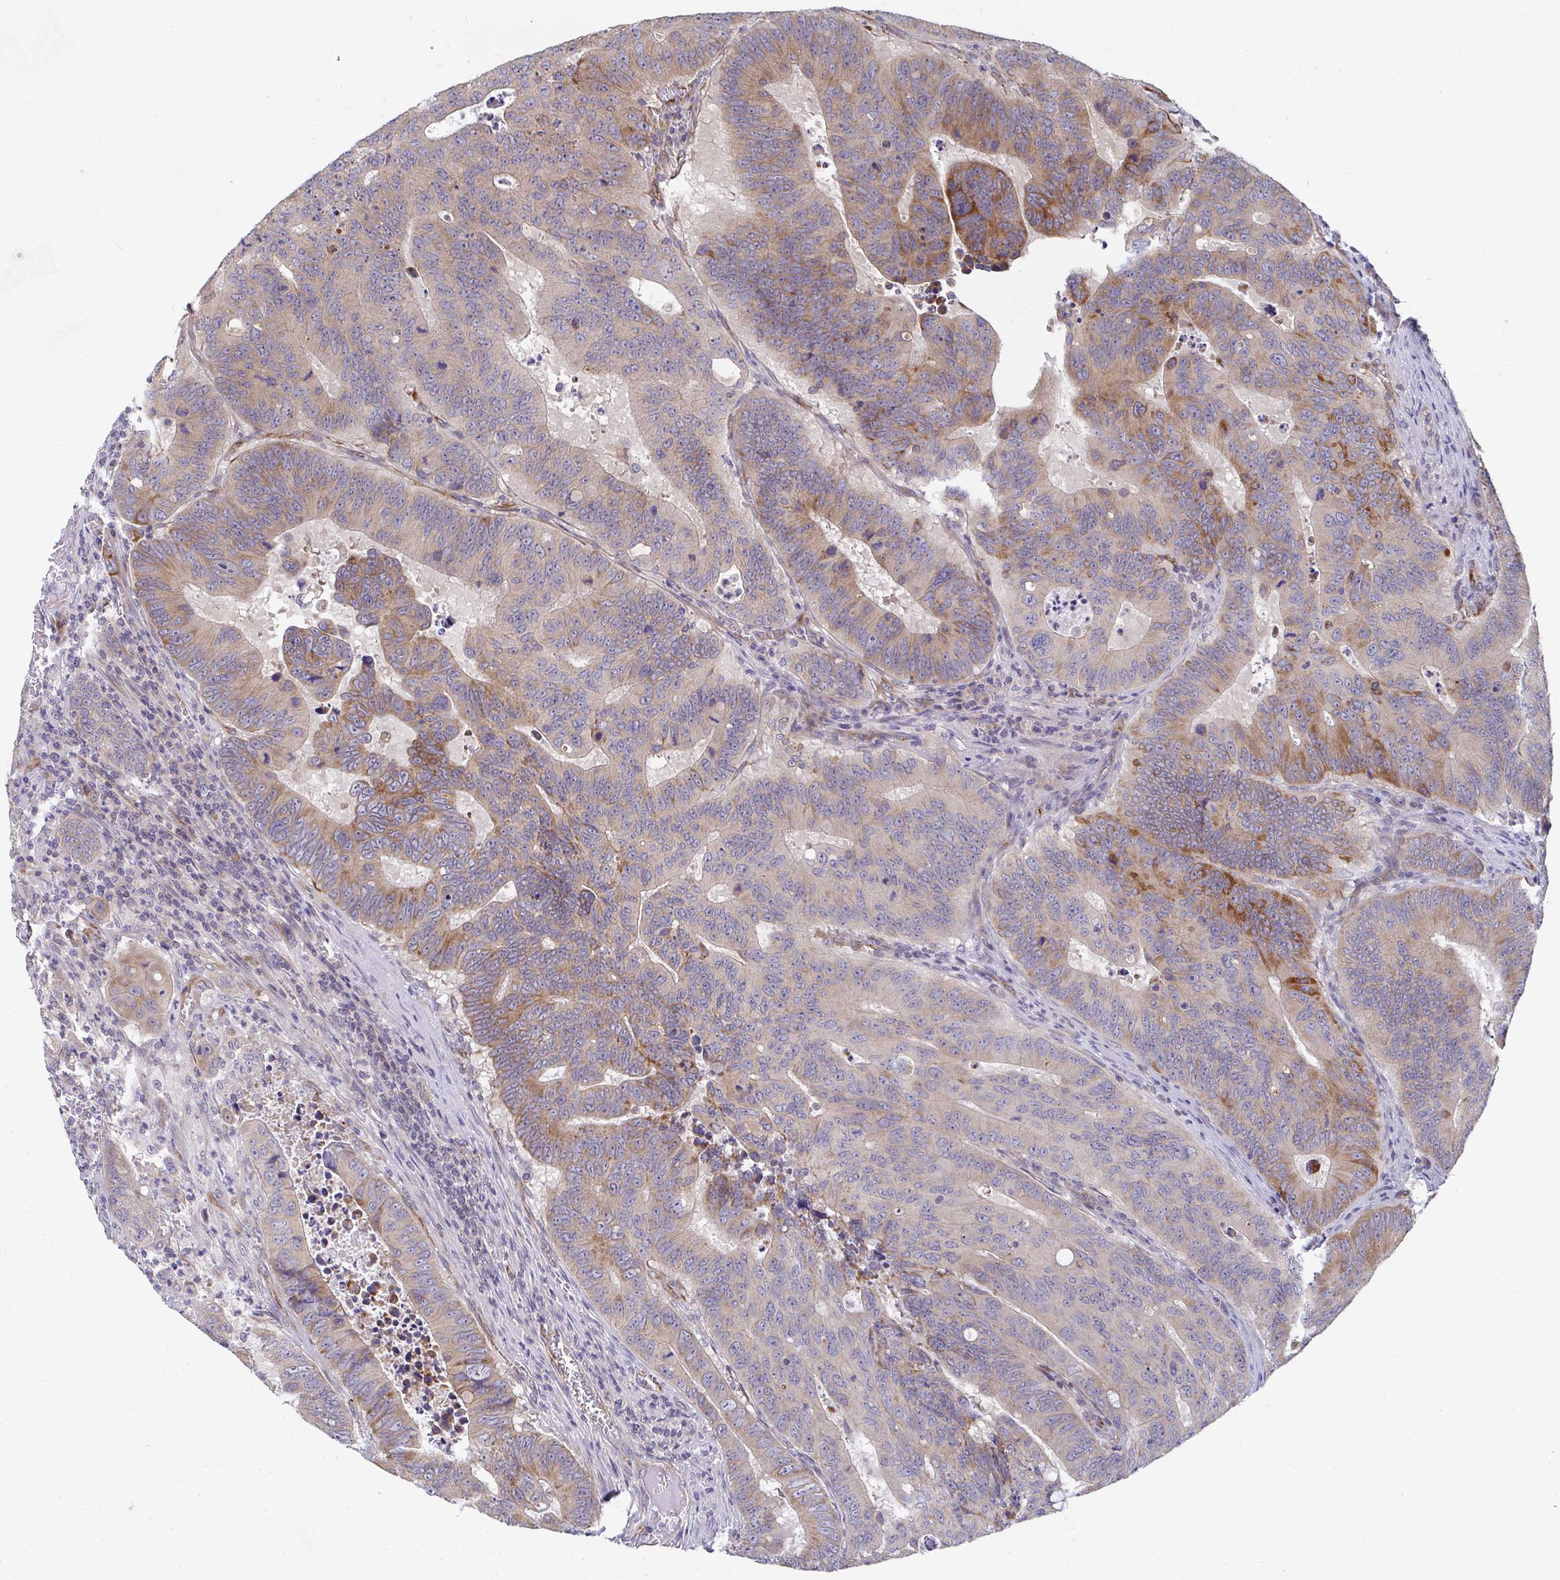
{"staining": {"intensity": "moderate", "quantity": ">75%", "location": "cytoplasmic/membranous"}, "tissue": "colorectal cancer", "cell_type": "Tumor cells", "image_type": "cancer", "snomed": [{"axis": "morphology", "description": "Adenocarcinoma, NOS"}, {"axis": "topography", "description": "Colon"}], "caption": "Brown immunohistochemical staining in human adenocarcinoma (colorectal) shows moderate cytoplasmic/membranous staining in about >75% of tumor cells.", "gene": "EIF1AD", "patient": {"sex": "male", "age": 62}}